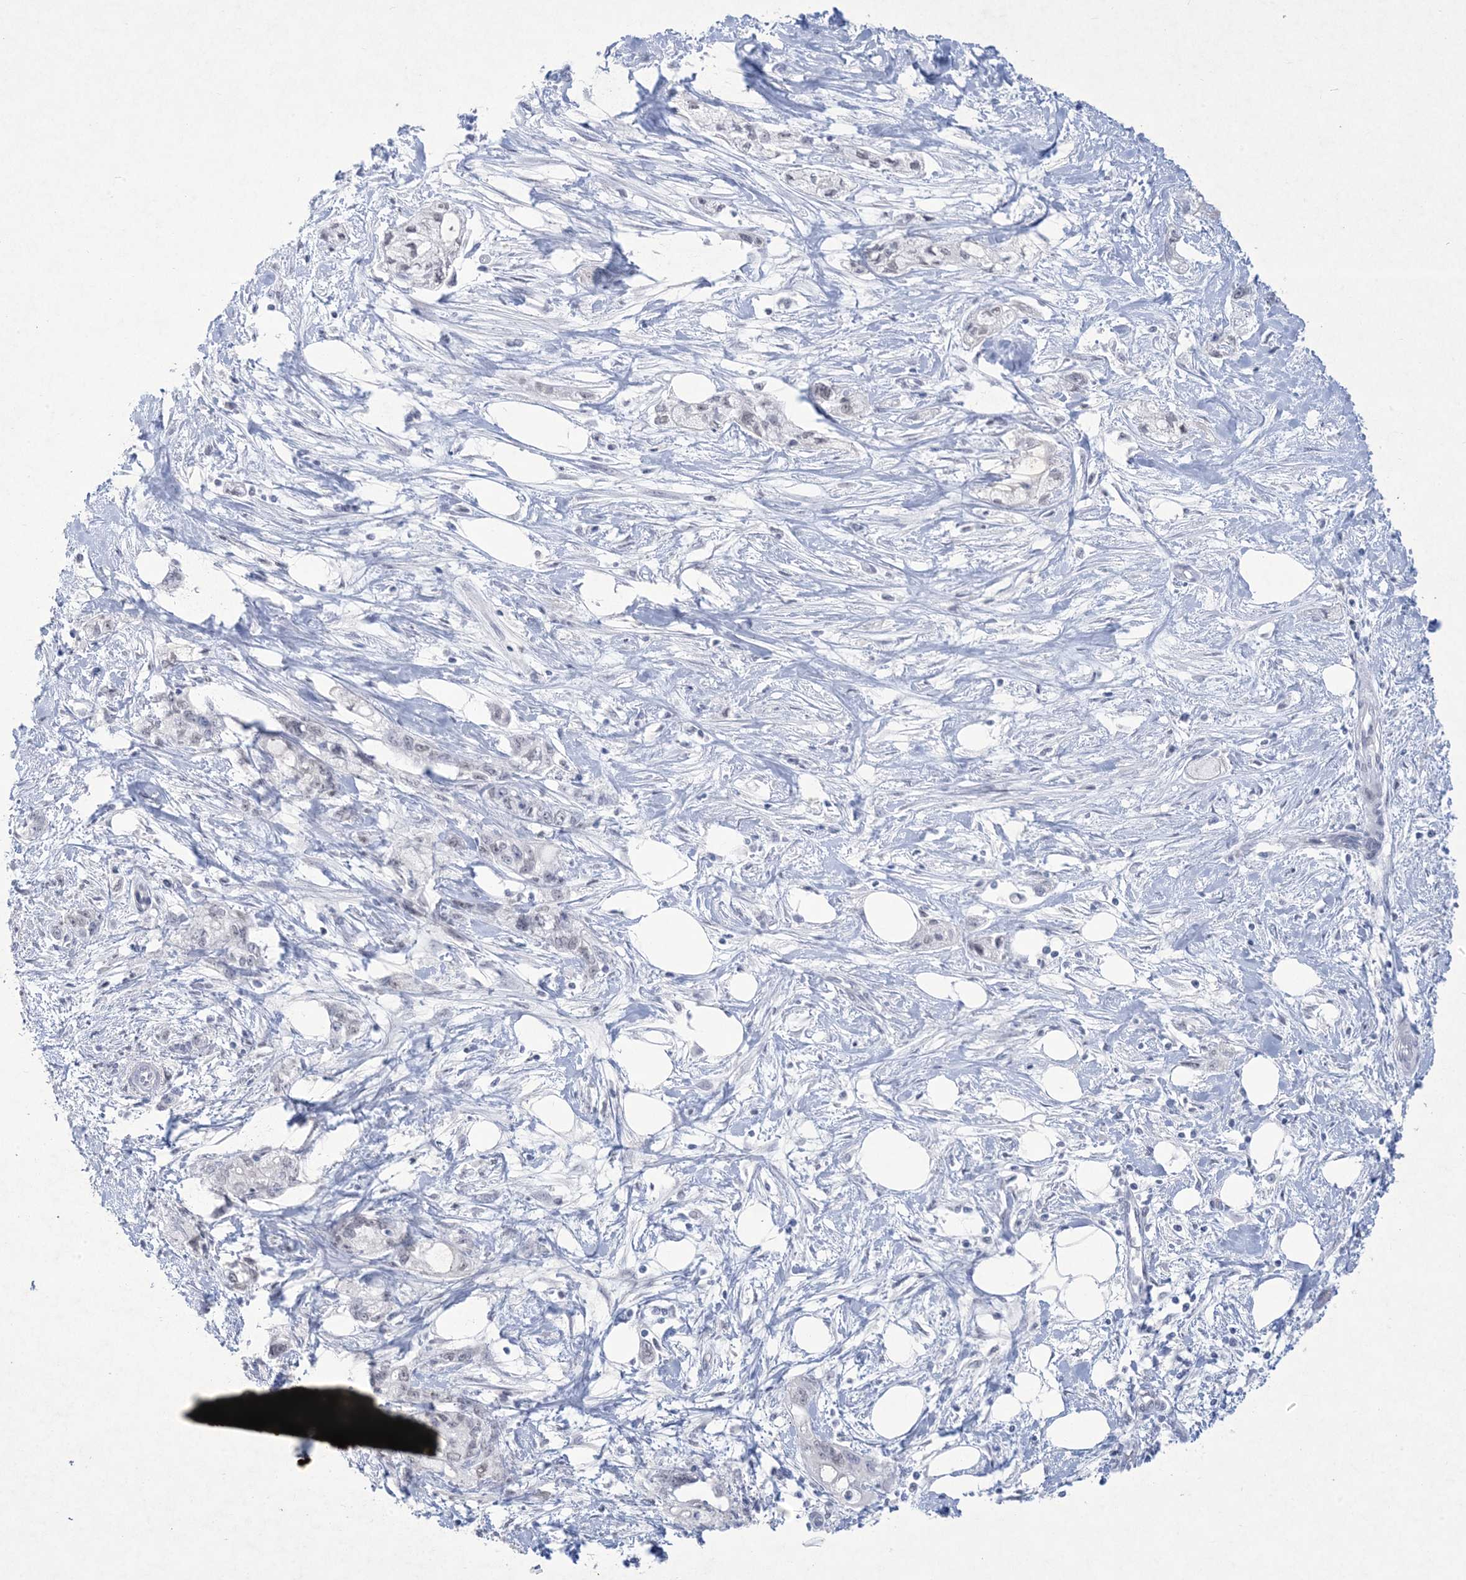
{"staining": {"intensity": "negative", "quantity": "none", "location": "none"}, "tissue": "pancreatic cancer", "cell_type": "Tumor cells", "image_type": "cancer", "snomed": [{"axis": "morphology", "description": "Adenocarcinoma, NOS"}, {"axis": "topography", "description": "Pancreas"}], "caption": "There is no significant staining in tumor cells of pancreatic cancer.", "gene": "HOMEZ", "patient": {"sex": "male", "age": 70}}